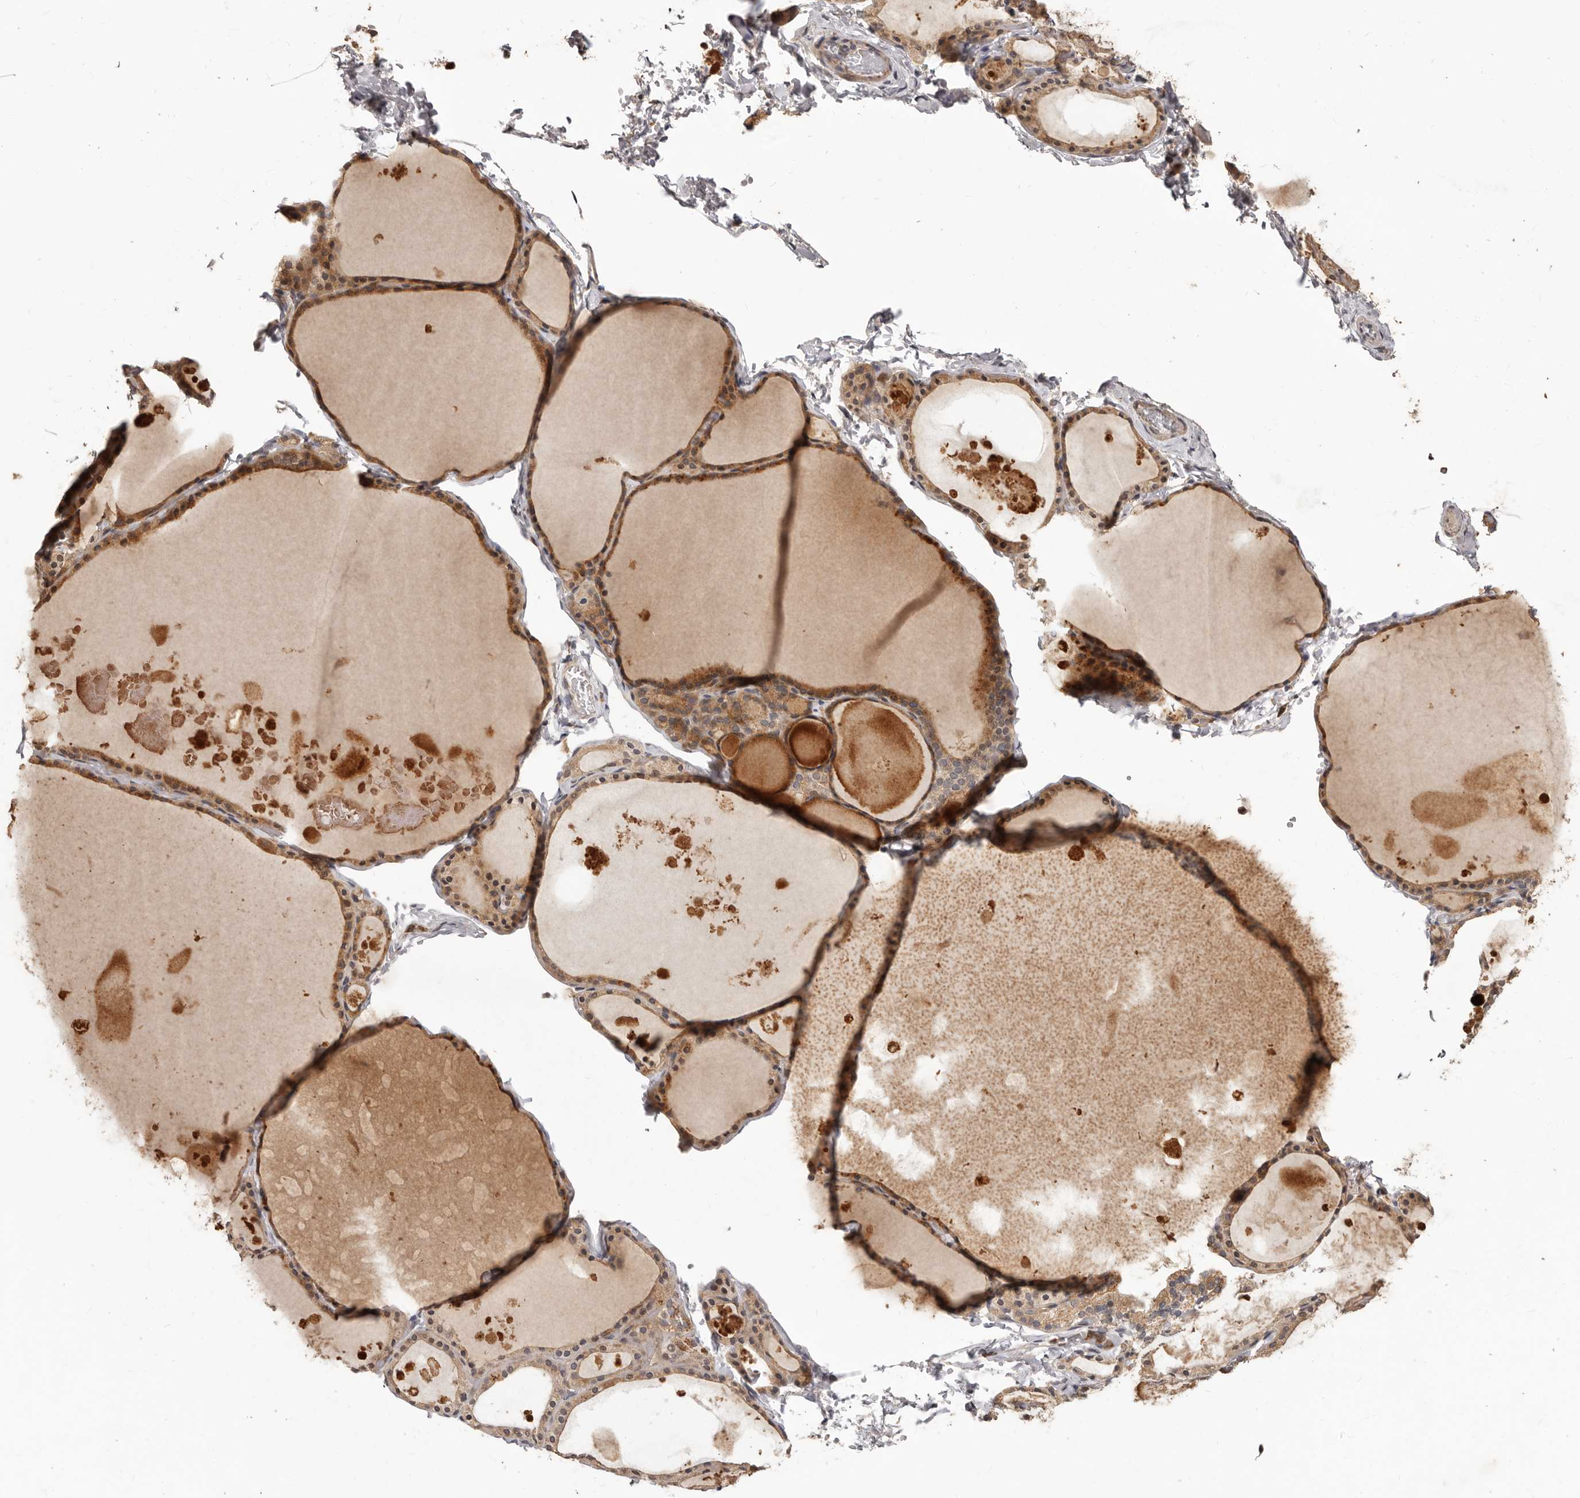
{"staining": {"intensity": "moderate", "quantity": ">75%", "location": "cytoplasmic/membranous"}, "tissue": "thyroid gland", "cell_type": "Glandular cells", "image_type": "normal", "snomed": [{"axis": "morphology", "description": "Normal tissue, NOS"}, {"axis": "topography", "description": "Thyroid gland"}], "caption": "Immunohistochemical staining of benign human thyroid gland shows medium levels of moderate cytoplasmic/membranous expression in approximately >75% of glandular cells. (DAB (3,3'-diaminobenzidine) IHC with brightfield microscopy, high magnification).", "gene": "RNF187", "patient": {"sex": "male", "age": 56}}